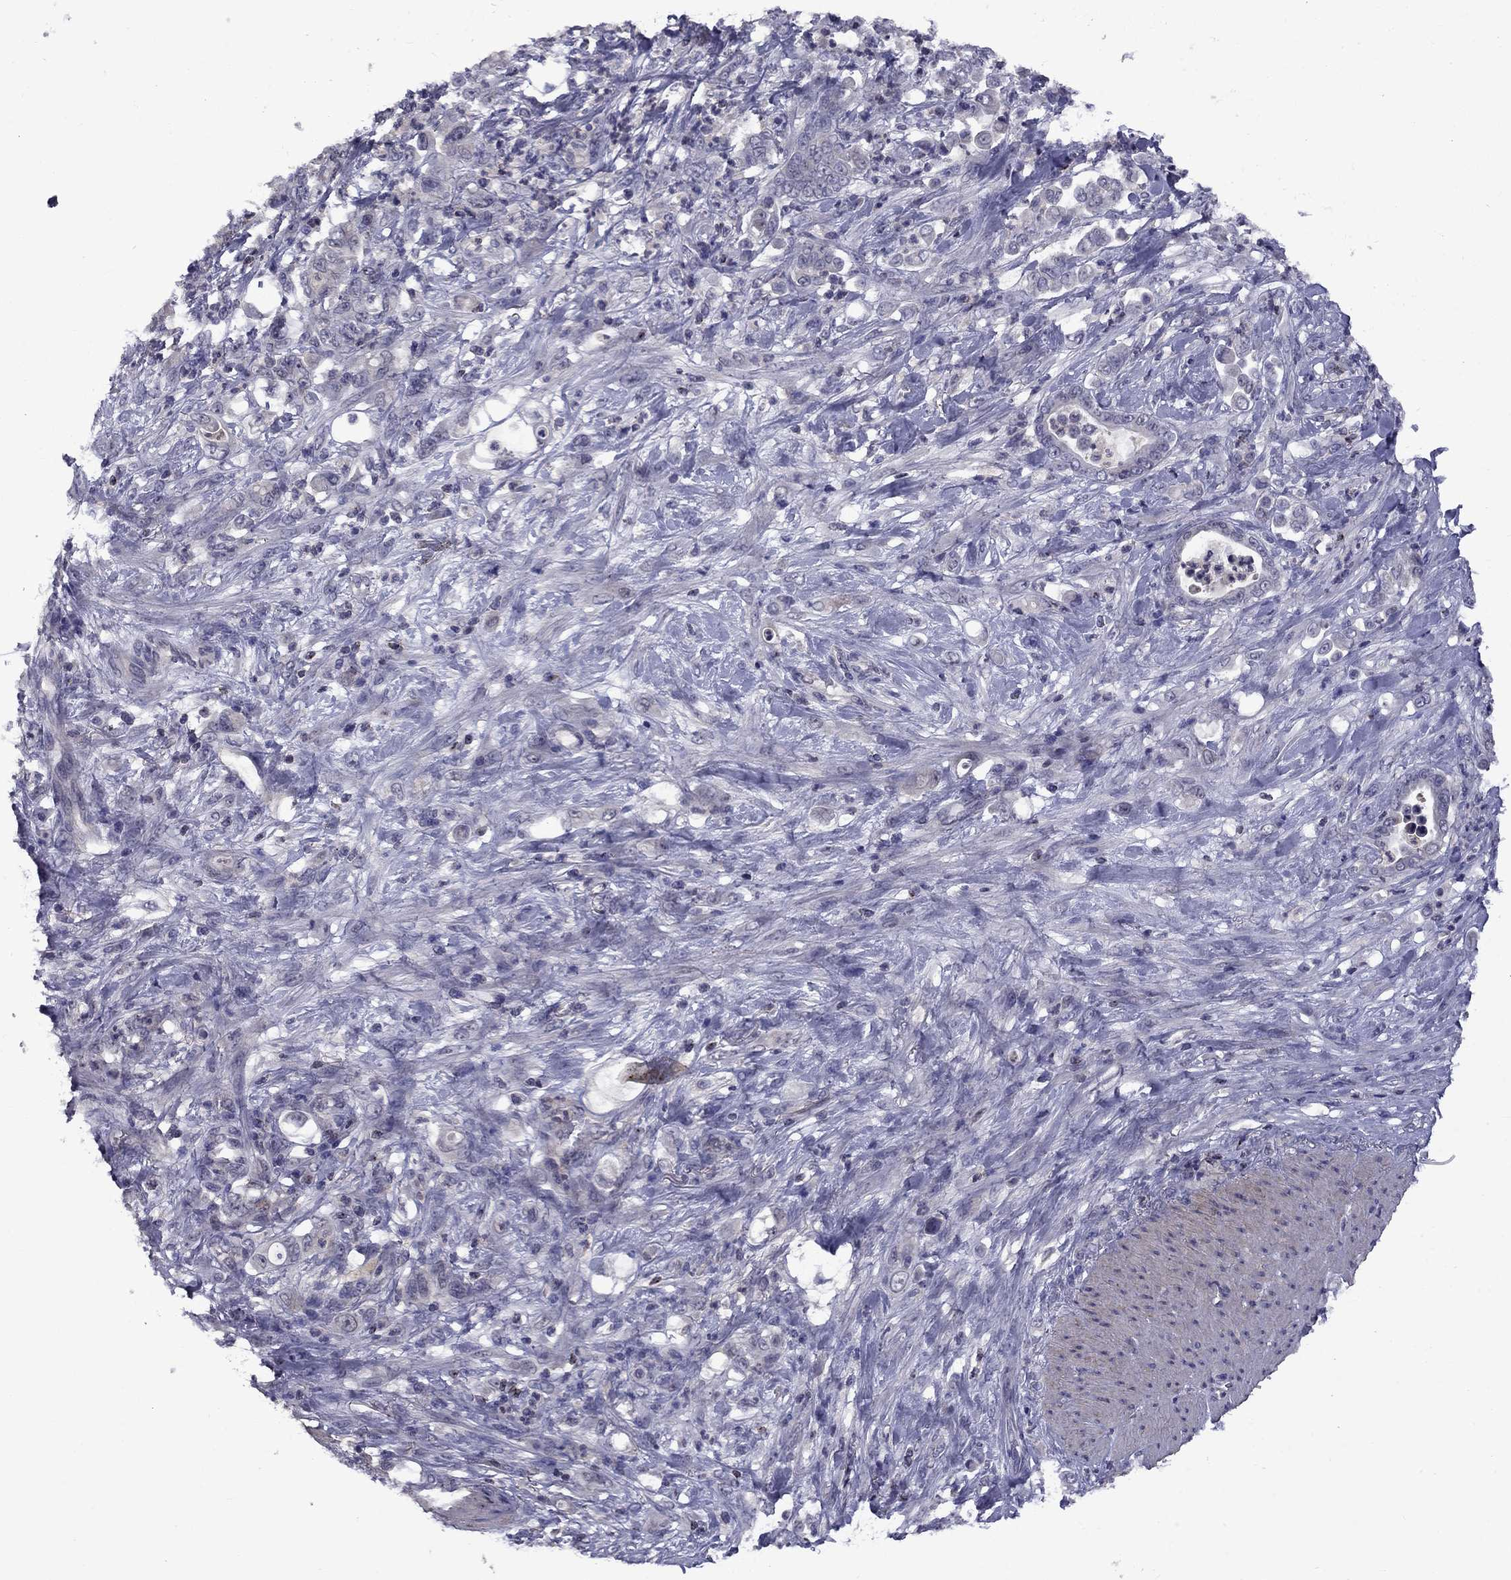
{"staining": {"intensity": "negative", "quantity": "none", "location": "none"}, "tissue": "stomach cancer", "cell_type": "Tumor cells", "image_type": "cancer", "snomed": [{"axis": "morphology", "description": "Adenocarcinoma, NOS"}, {"axis": "topography", "description": "Stomach"}], "caption": "High power microscopy photomicrograph of an IHC histopathology image of stomach cancer, revealing no significant positivity in tumor cells.", "gene": "SNTA1", "patient": {"sex": "female", "age": 79}}